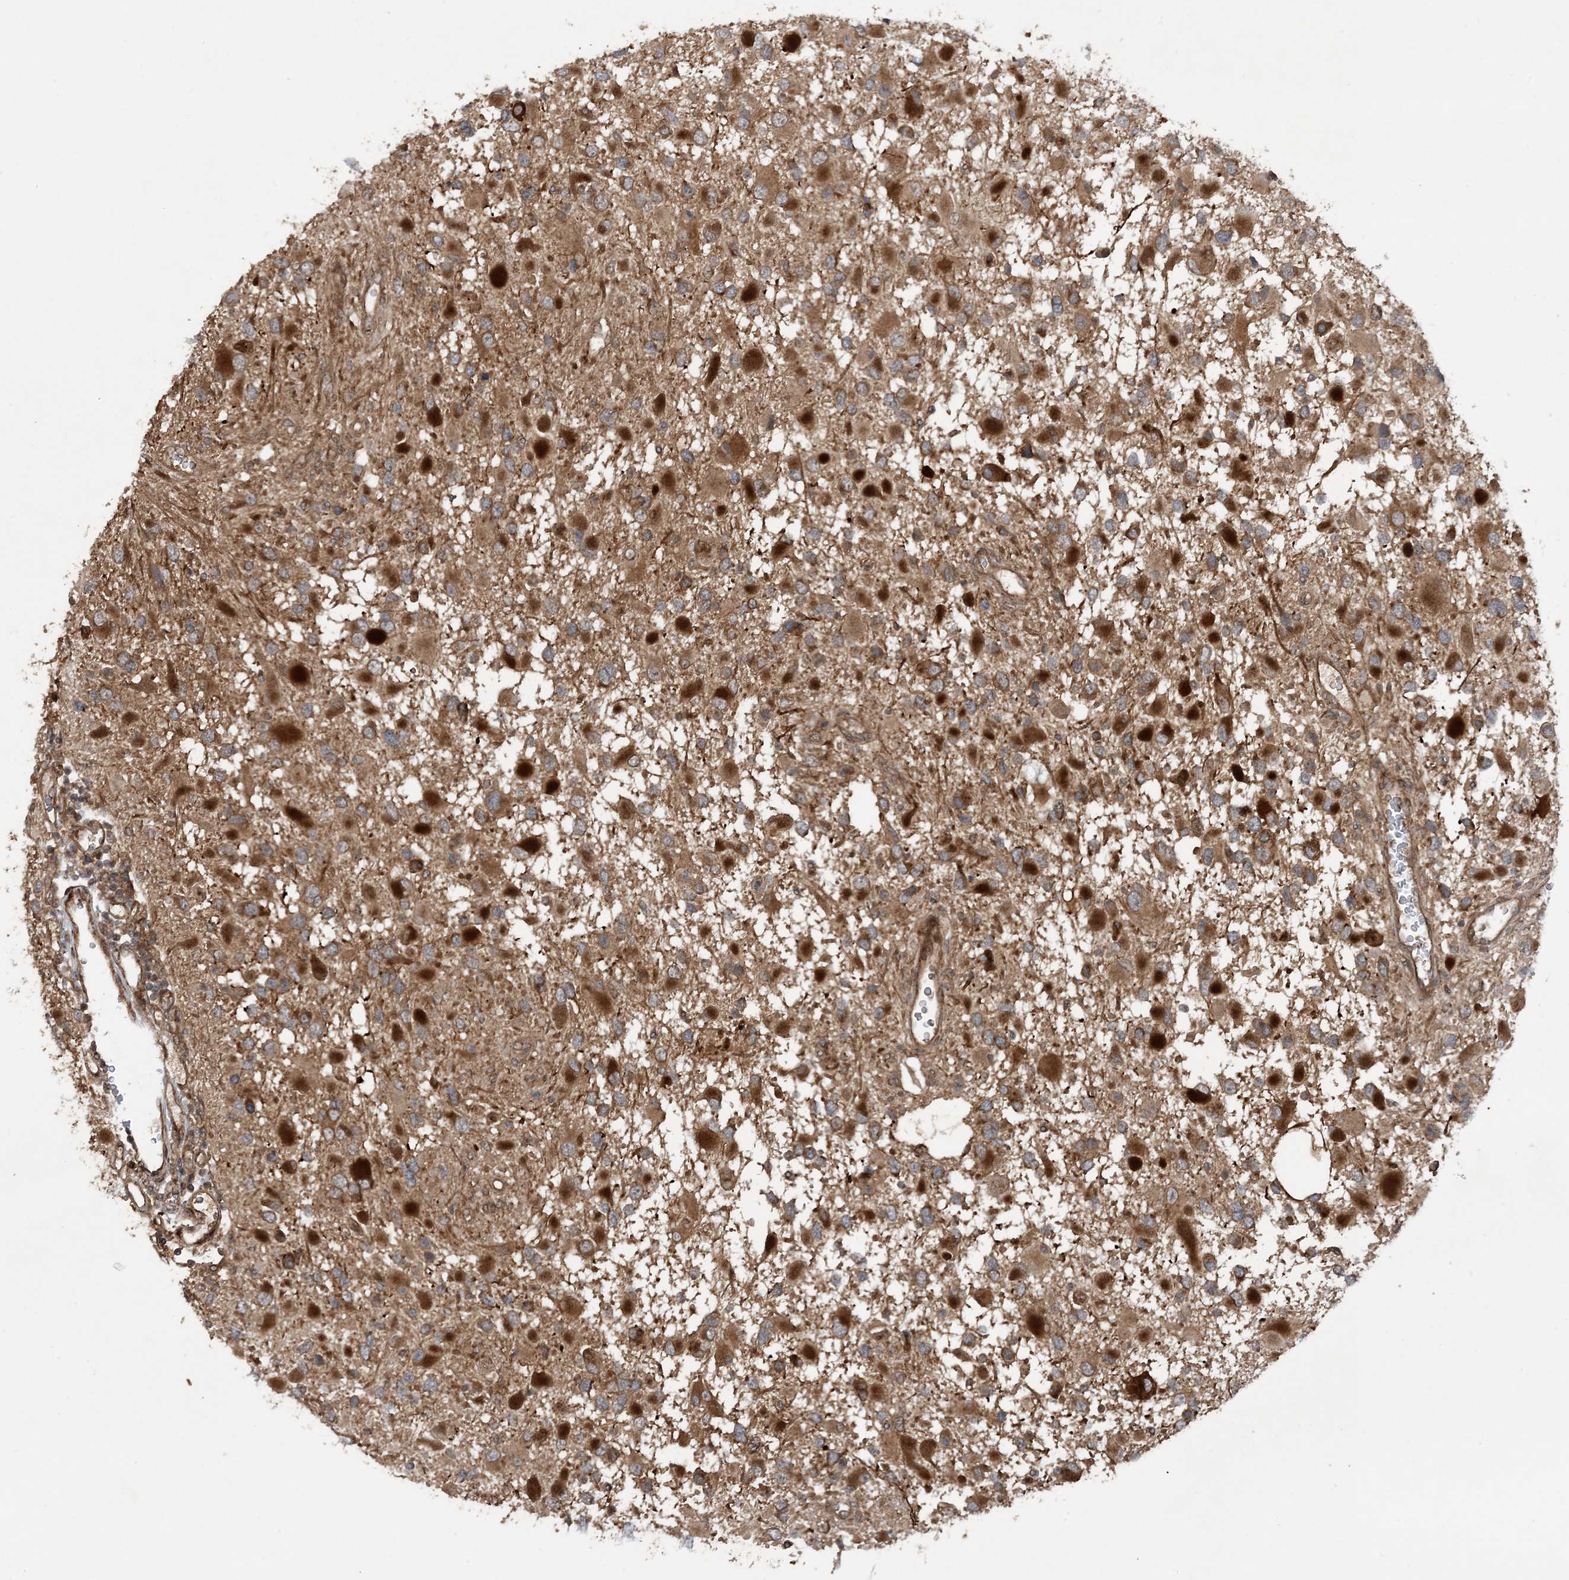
{"staining": {"intensity": "moderate", "quantity": "25%-75%", "location": "cytoplasmic/membranous"}, "tissue": "glioma", "cell_type": "Tumor cells", "image_type": "cancer", "snomed": [{"axis": "morphology", "description": "Glioma, malignant, High grade"}, {"axis": "topography", "description": "Brain"}], "caption": "This is a micrograph of IHC staining of malignant high-grade glioma, which shows moderate positivity in the cytoplasmic/membranous of tumor cells.", "gene": "HEMK1", "patient": {"sex": "male", "age": 53}}